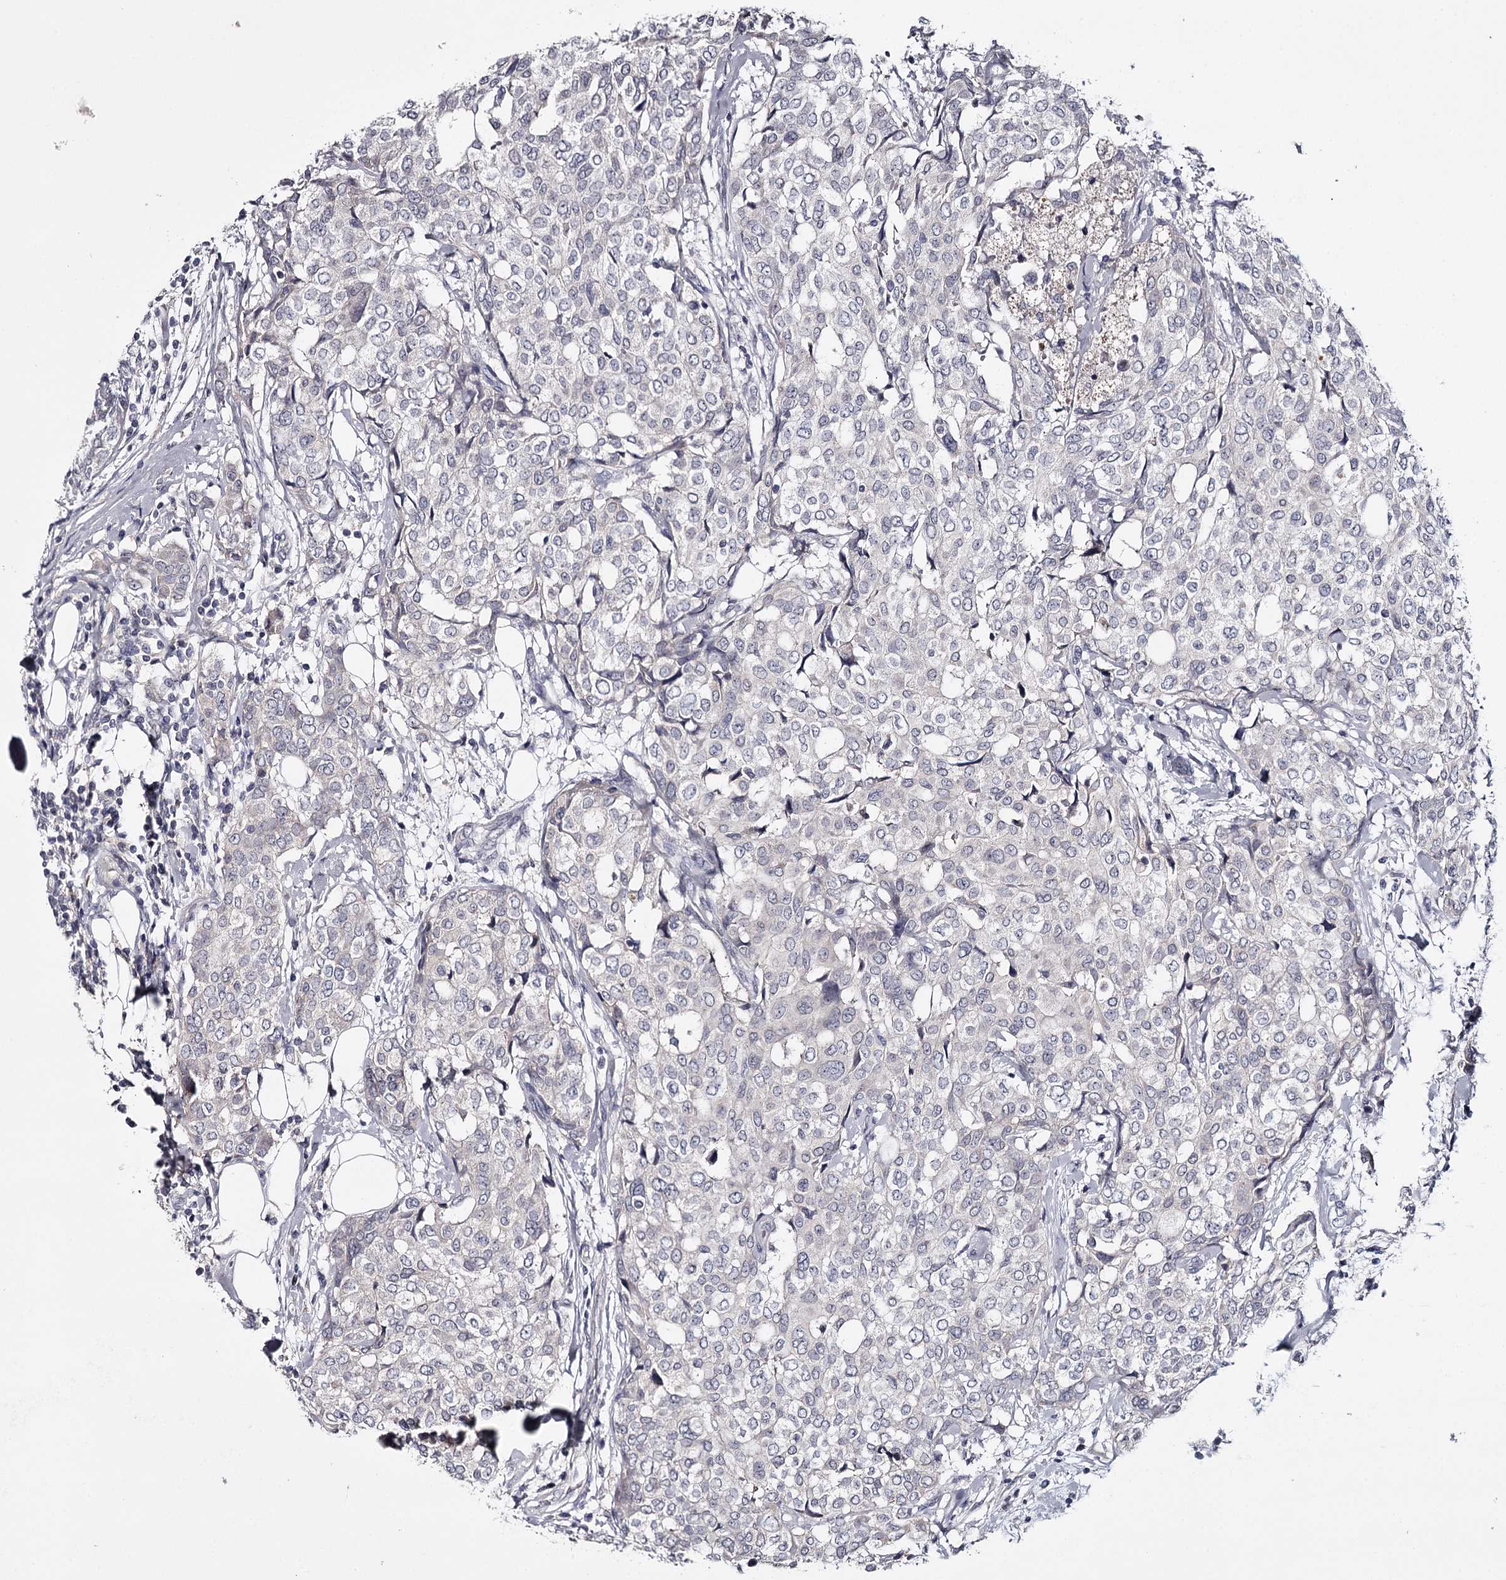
{"staining": {"intensity": "negative", "quantity": "none", "location": "none"}, "tissue": "breast cancer", "cell_type": "Tumor cells", "image_type": "cancer", "snomed": [{"axis": "morphology", "description": "Lobular carcinoma"}, {"axis": "topography", "description": "Breast"}], "caption": "The immunohistochemistry photomicrograph has no significant staining in tumor cells of breast cancer tissue.", "gene": "FDXACB1", "patient": {"sex": "female", "age": 51}}